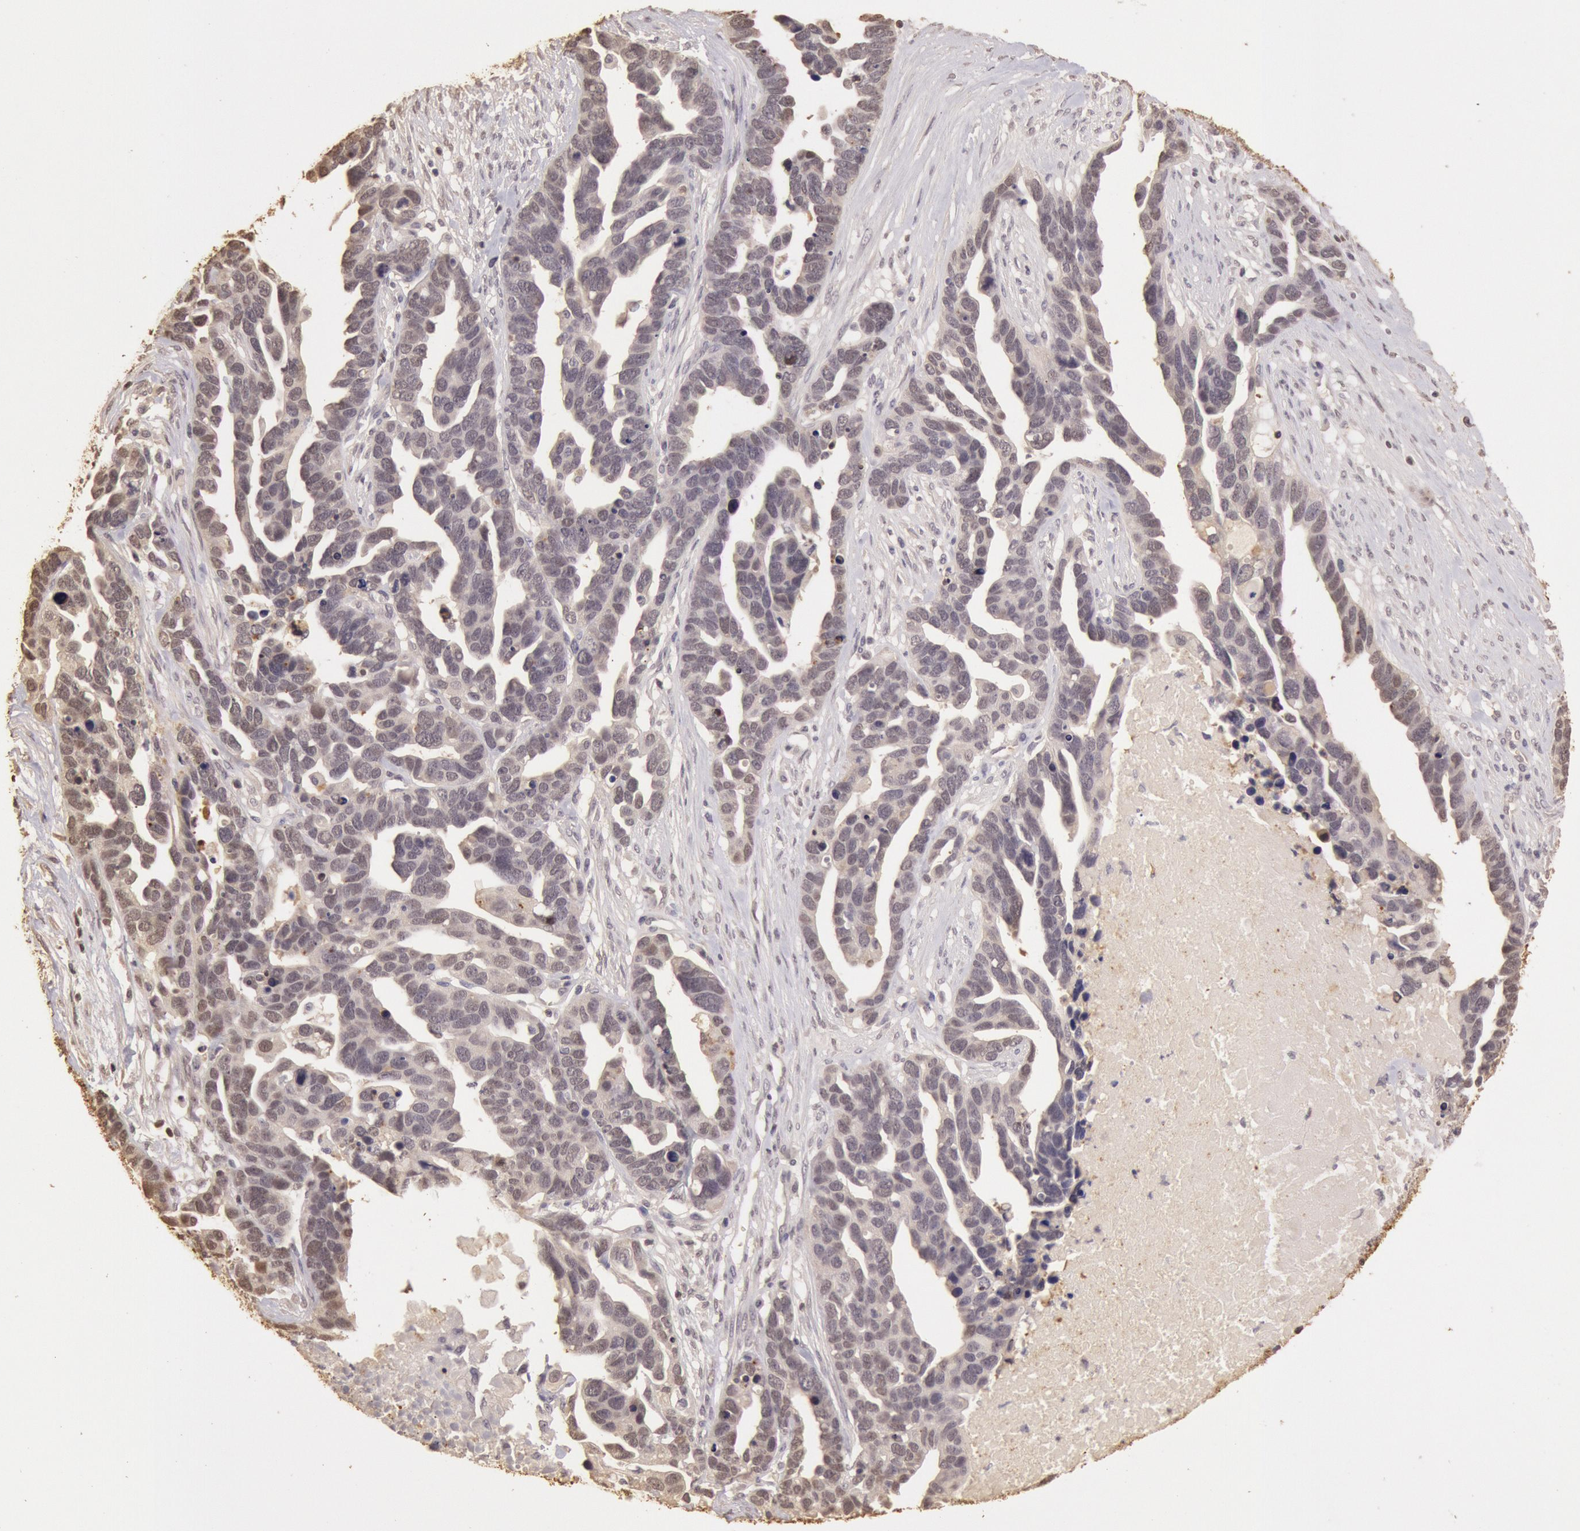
{"staining": {"intensity": "weak", "quantity": ">75%", "location": "cytoplasmic/membranous,nuclear"}, "tissue": "ovarian cancer", "cell_type": "Tumor cells", "image_type": "cancer", "snomed": [{"axis": "morphology", "description": "Cystadenocarcinoma, serous, NOS"}, {"axis": "topography", "description": "Ovary"}], "caption": "High-magnification brightfield microscopy of ovarian cancer (serous cystadenocarcinoma) stained with DAB (3,3'-diaminobenzidine) (brown) and counterstained with hematoxylin (blue). tumor cells exhibit weak cytoplasmic/membranous and nuclear expression is seen in approximately>75% of cells. (DAB IHC with brightfield microscopy, high magnification).", "gene": "SOD1", "patient": {"sex": "female", "age": 54}}